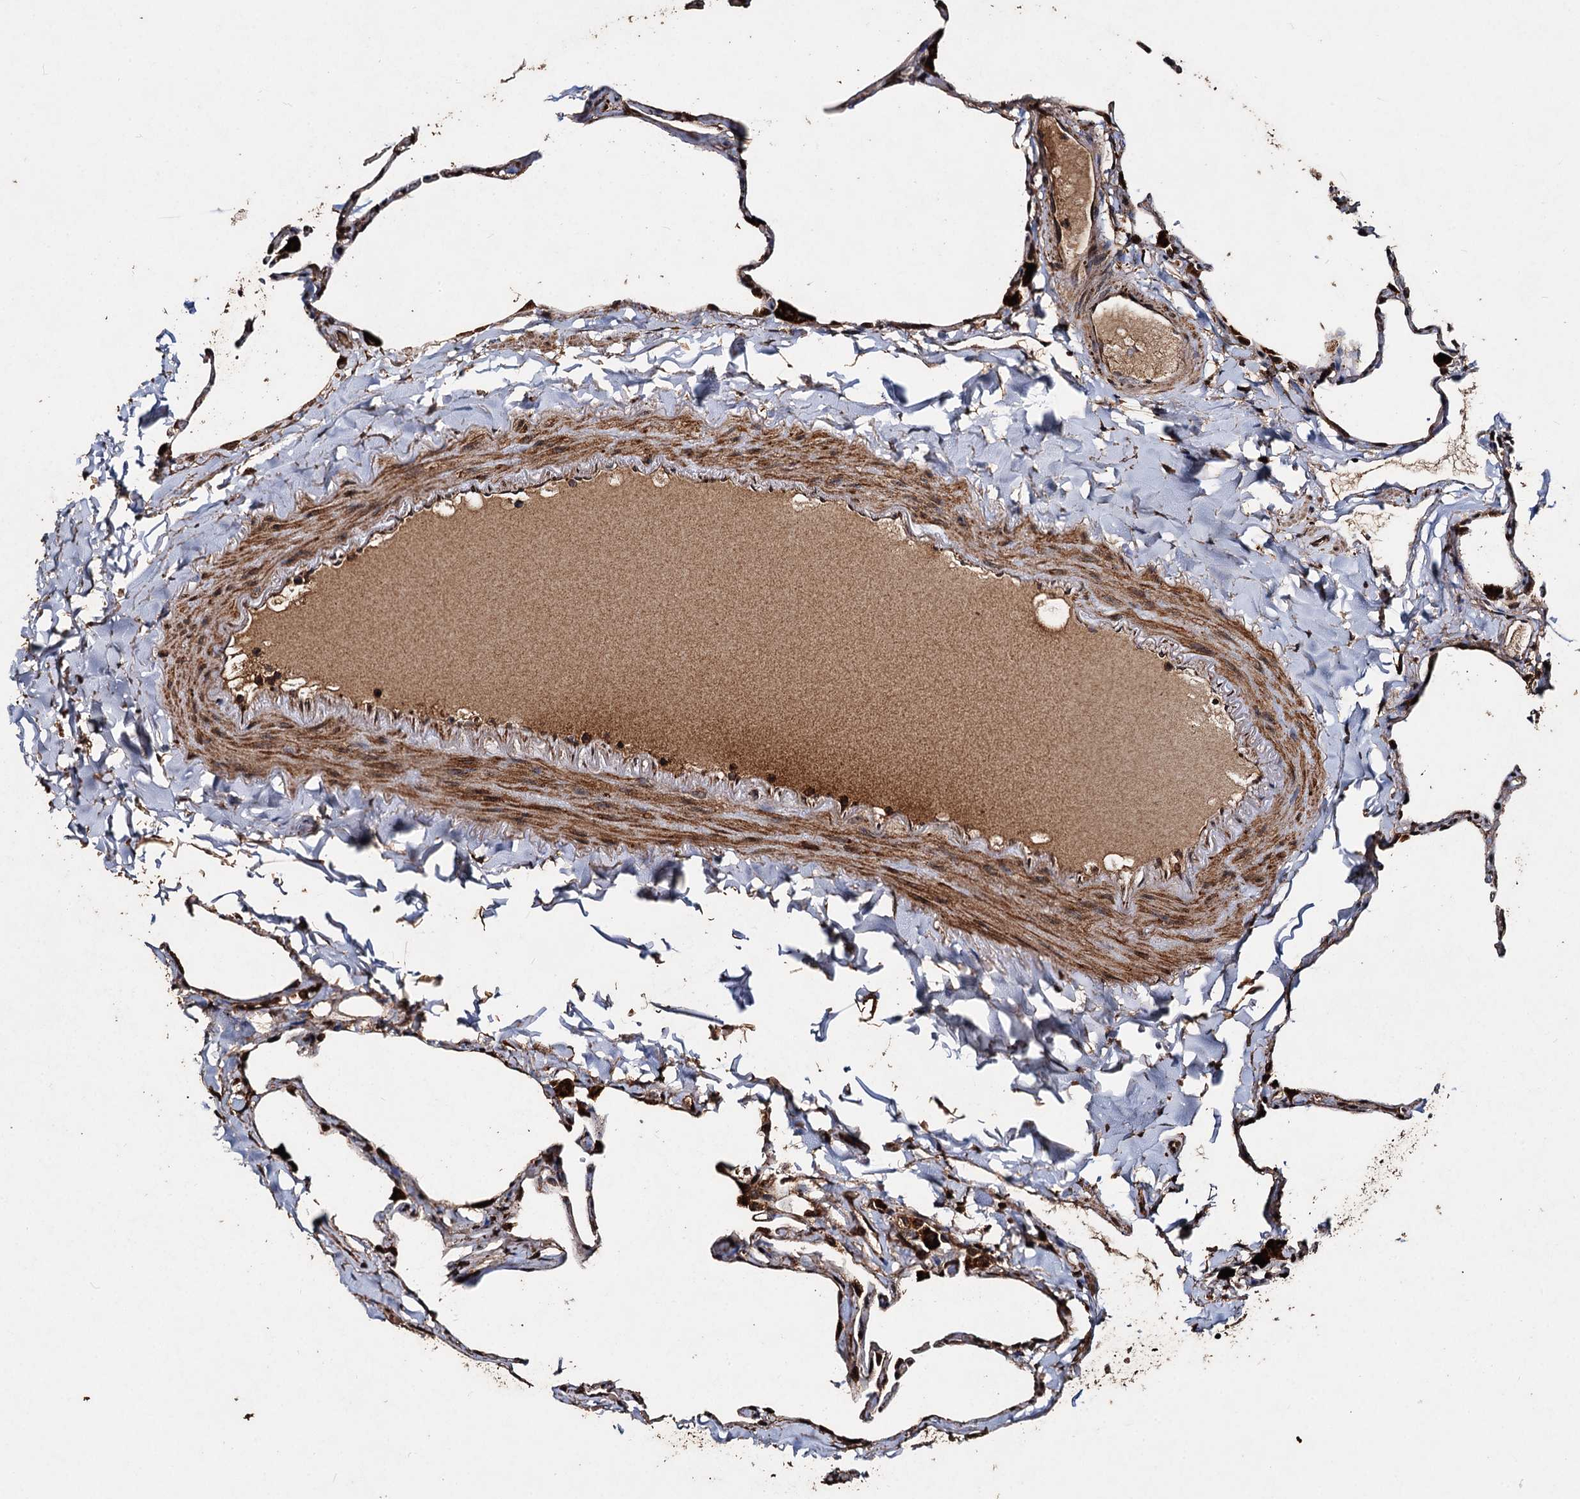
{"staining": {"intensity": "moderate", "quantity": ">75%", "location": "cytoplasmic/membranous"}, "tissue": "lung", "cell_type": "Alveolar cells", "image_type": "normal", "snomed": [{"axis": "morphology", "description": "Normal tissue, NOS"}, {"axis": "topography", "description": "Lung"}], "caption": "Immunohistochemistry histopathology image of unremarkable lung: human lung stained using IHC shows medium levels of moderate protein expression localized specifically in the cytoplasmic/membranous of alveolar cells, appearing as a cytoplasmic/membranous brown color.", "gene": "NOTCH2NLA", "patient": {"sex": "male", "age": 65}}